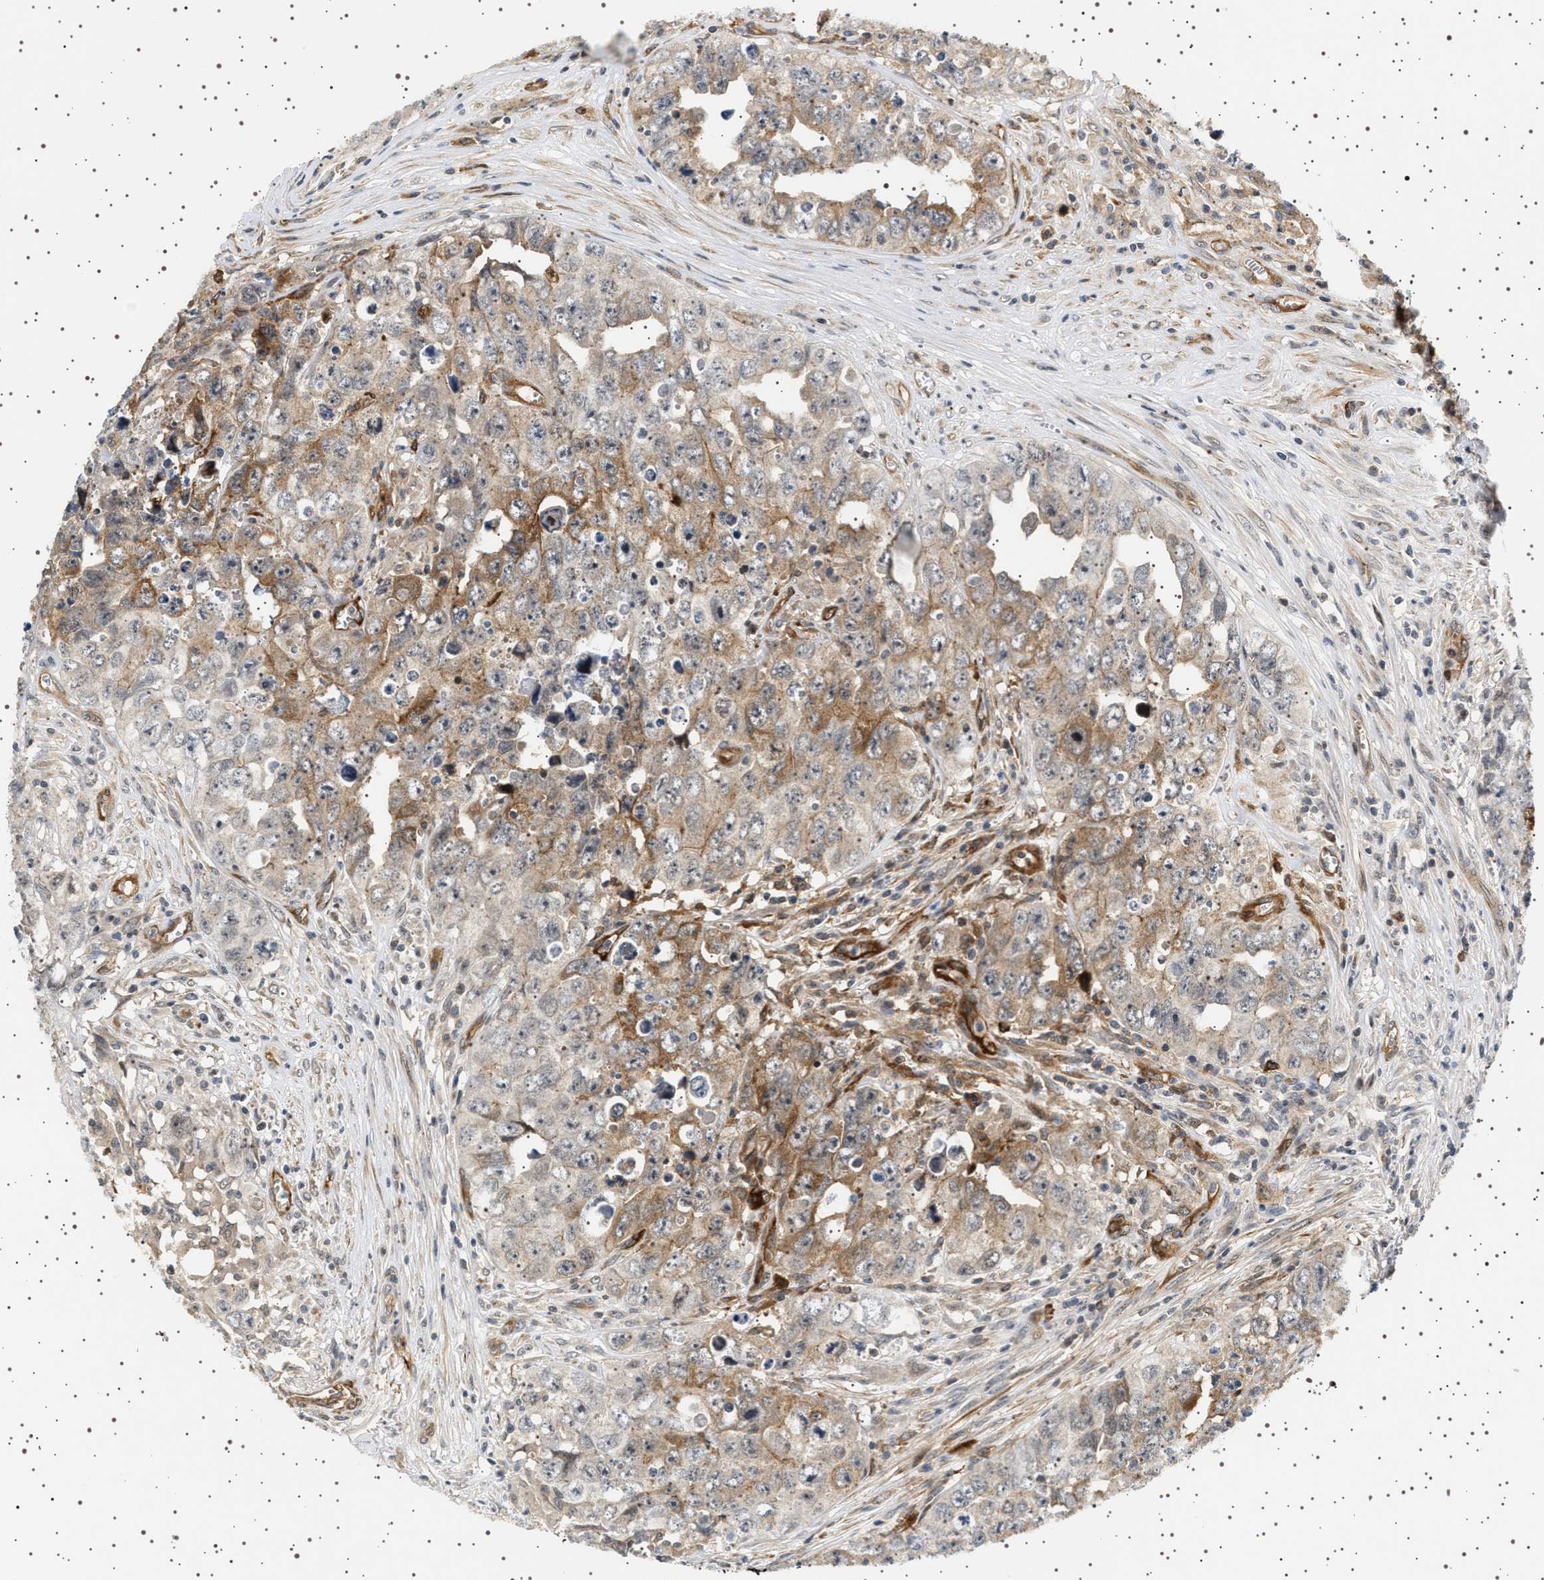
{"staining": {"intensity": "moderate", "quantity": ">75%", "location": "cytoplasmic/membranous"}, "tissue": "testis cancer", "cell_type": "Tumor cells", "image_type": "cancer", "snomed": [{"axis": "morphology", "description": "Seminoma, NOS"}, {"axis": "morphology", "description": "Carcinoma, Embryonal, NOS"}, {"axis": "topography", "description": "Testis"}], "caption": "Tumor cells demonstrate medium levels of moderate cytoplasmic/membranous positivity in approximately >75% of cells in human testis cancer (seminoma).", "gene": "BAG3", "patient": {"sex": "male", "age": 43}}